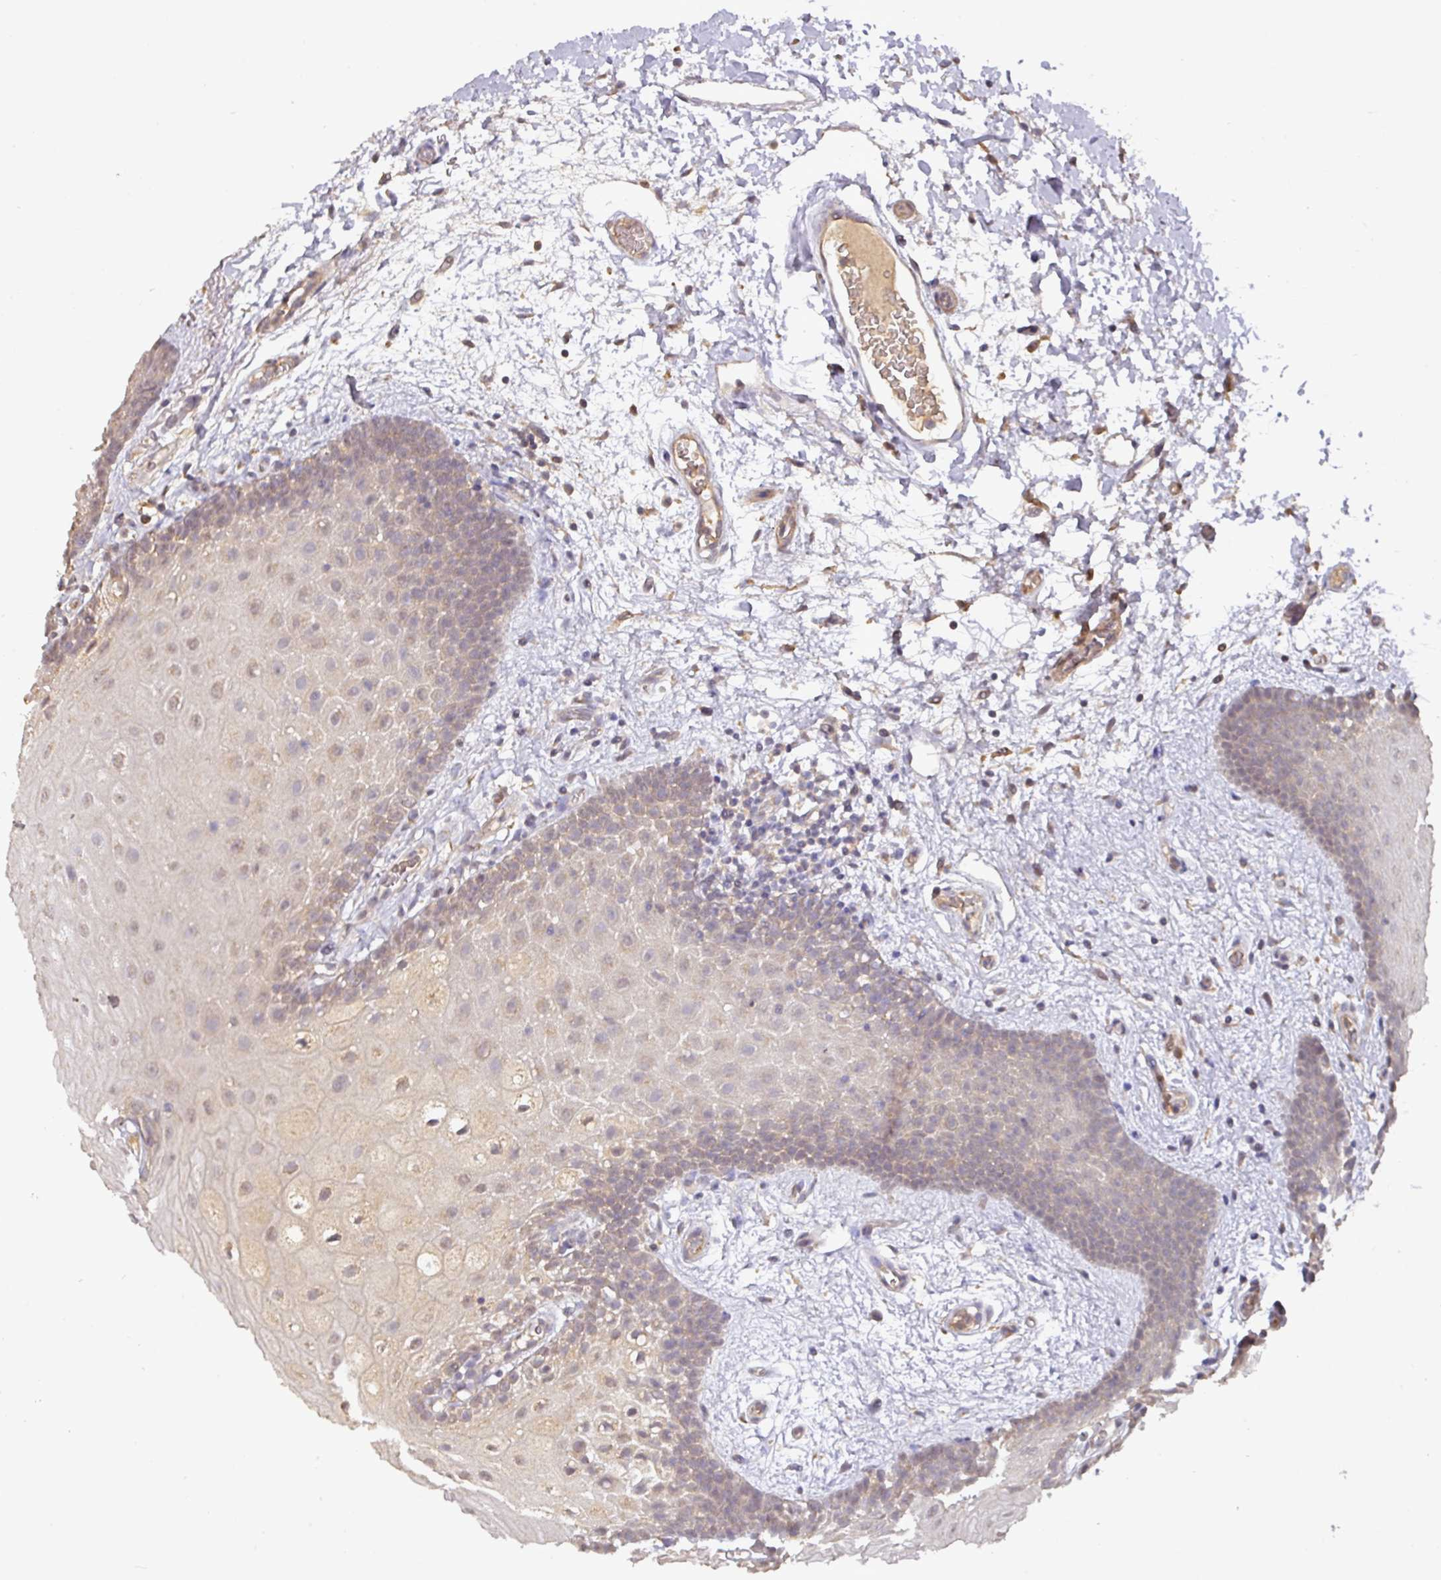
{"staining": {"intensity": "moderate", "quantity": "25%-75%", "location": "cytoplasmic/membranous"}, "tissue": "oral mucosa", "cell_type": "Squamous epithelial cells", "image_type": "normal", "snomed": [{"axis": "morphology", "description": "Normal tissue, NOS"}, {"axis": "morphology", "description": "Squamous cell carcinoma, NOS"}, {"axis": "topography", "description": "Oral tissue"}, {"axis": "topography", "description": "Tounge, NOS"}, {"axis": "topography", "description": "Head-Neck"}], "caption": "Brown immunohistochemical staining in normal human oral mucosa demonstrates moderate cytoplasmic/membranous expression in approximately 25%-75% of squamous epithelial cells. (DAB = brown stain, brightfield microscopy at high magnification).", "gene": "ACVR2B", "patient": {"sex": "male", "age": 76}}